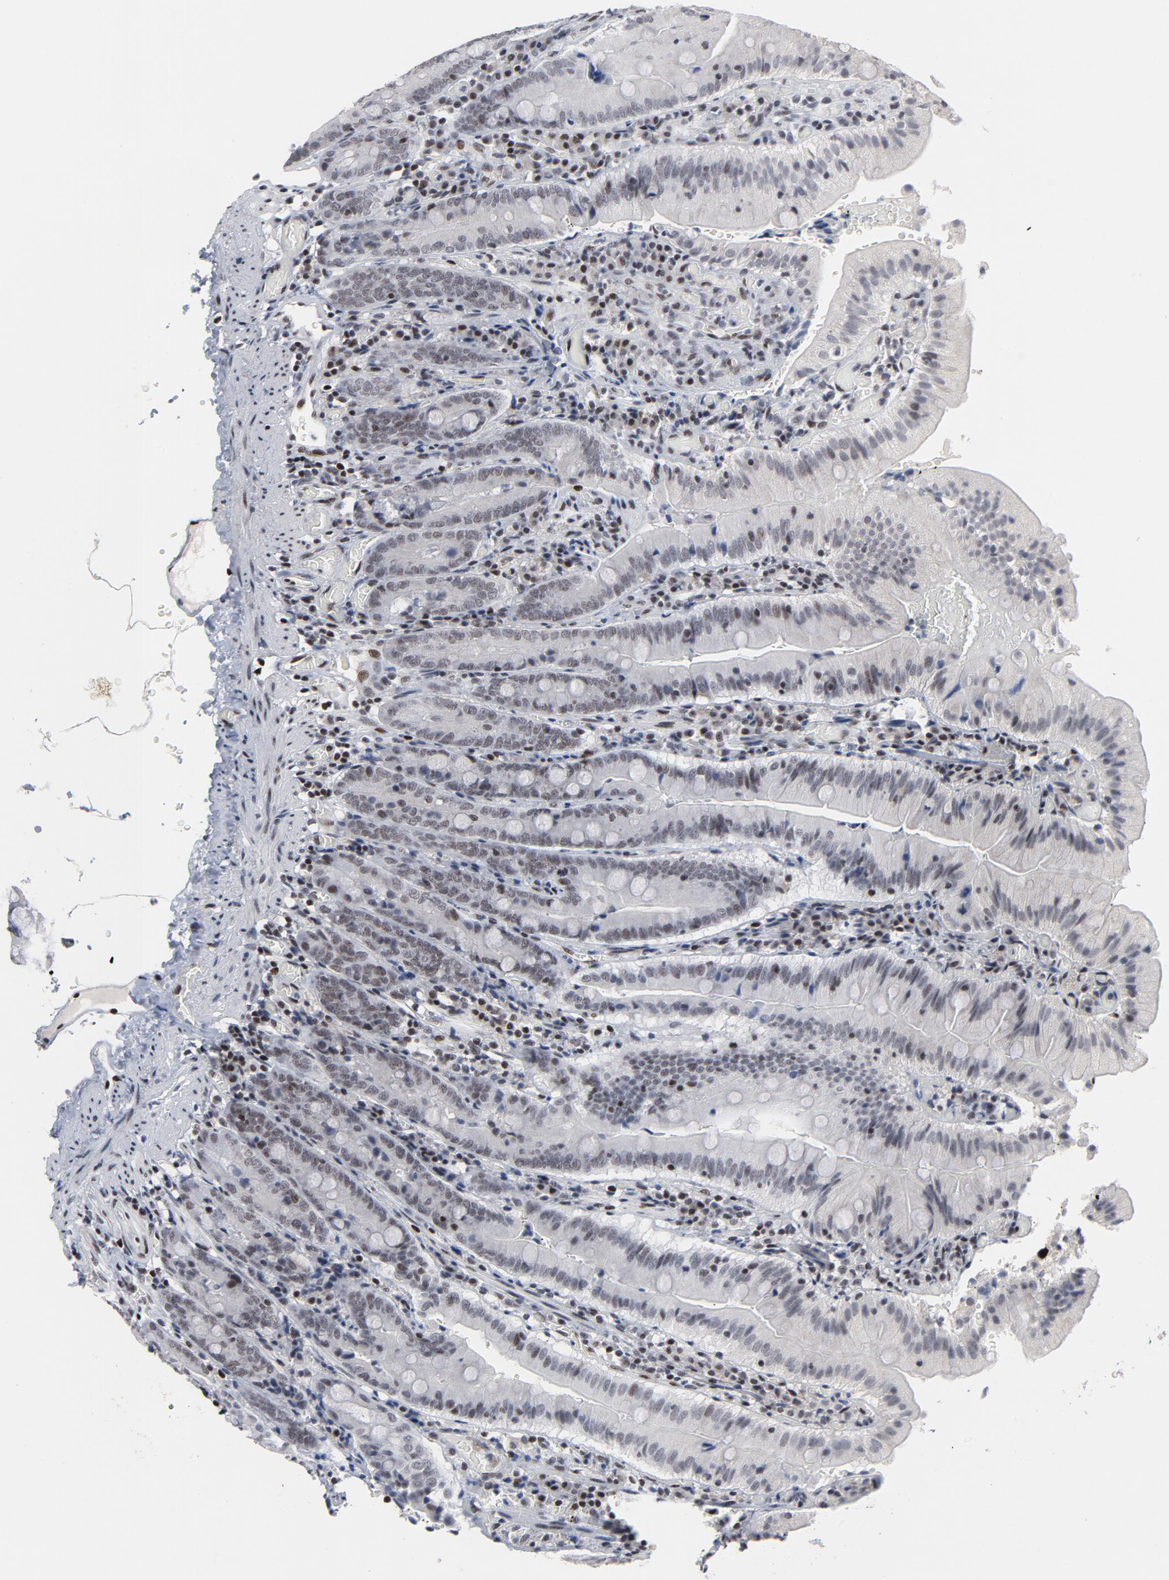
{"staining": {"intensity": "weak", "quantity": "<25%", "location": "nuclear"}, "tissue": "small intestine", "cell_type": "Glandular cells", "image_type": "normal", "snomed": [{"axis": "morphology", "description": "Normal tissue, NOS"}, {"axis": "topography", "description": "Small intestine"}], "caption": "The immunohistochemistry micrograph has no significant staining in glandular cells of small intestine. The staining was performed using DAB (3,3'-diaminobenzidine) to visualize the protein expression in brown, while the nuclei were stained in blue with hematoxylin (Magnification: 20x).", "gene": "GABPA", "patient": {"sex": "male", "age": 71}}